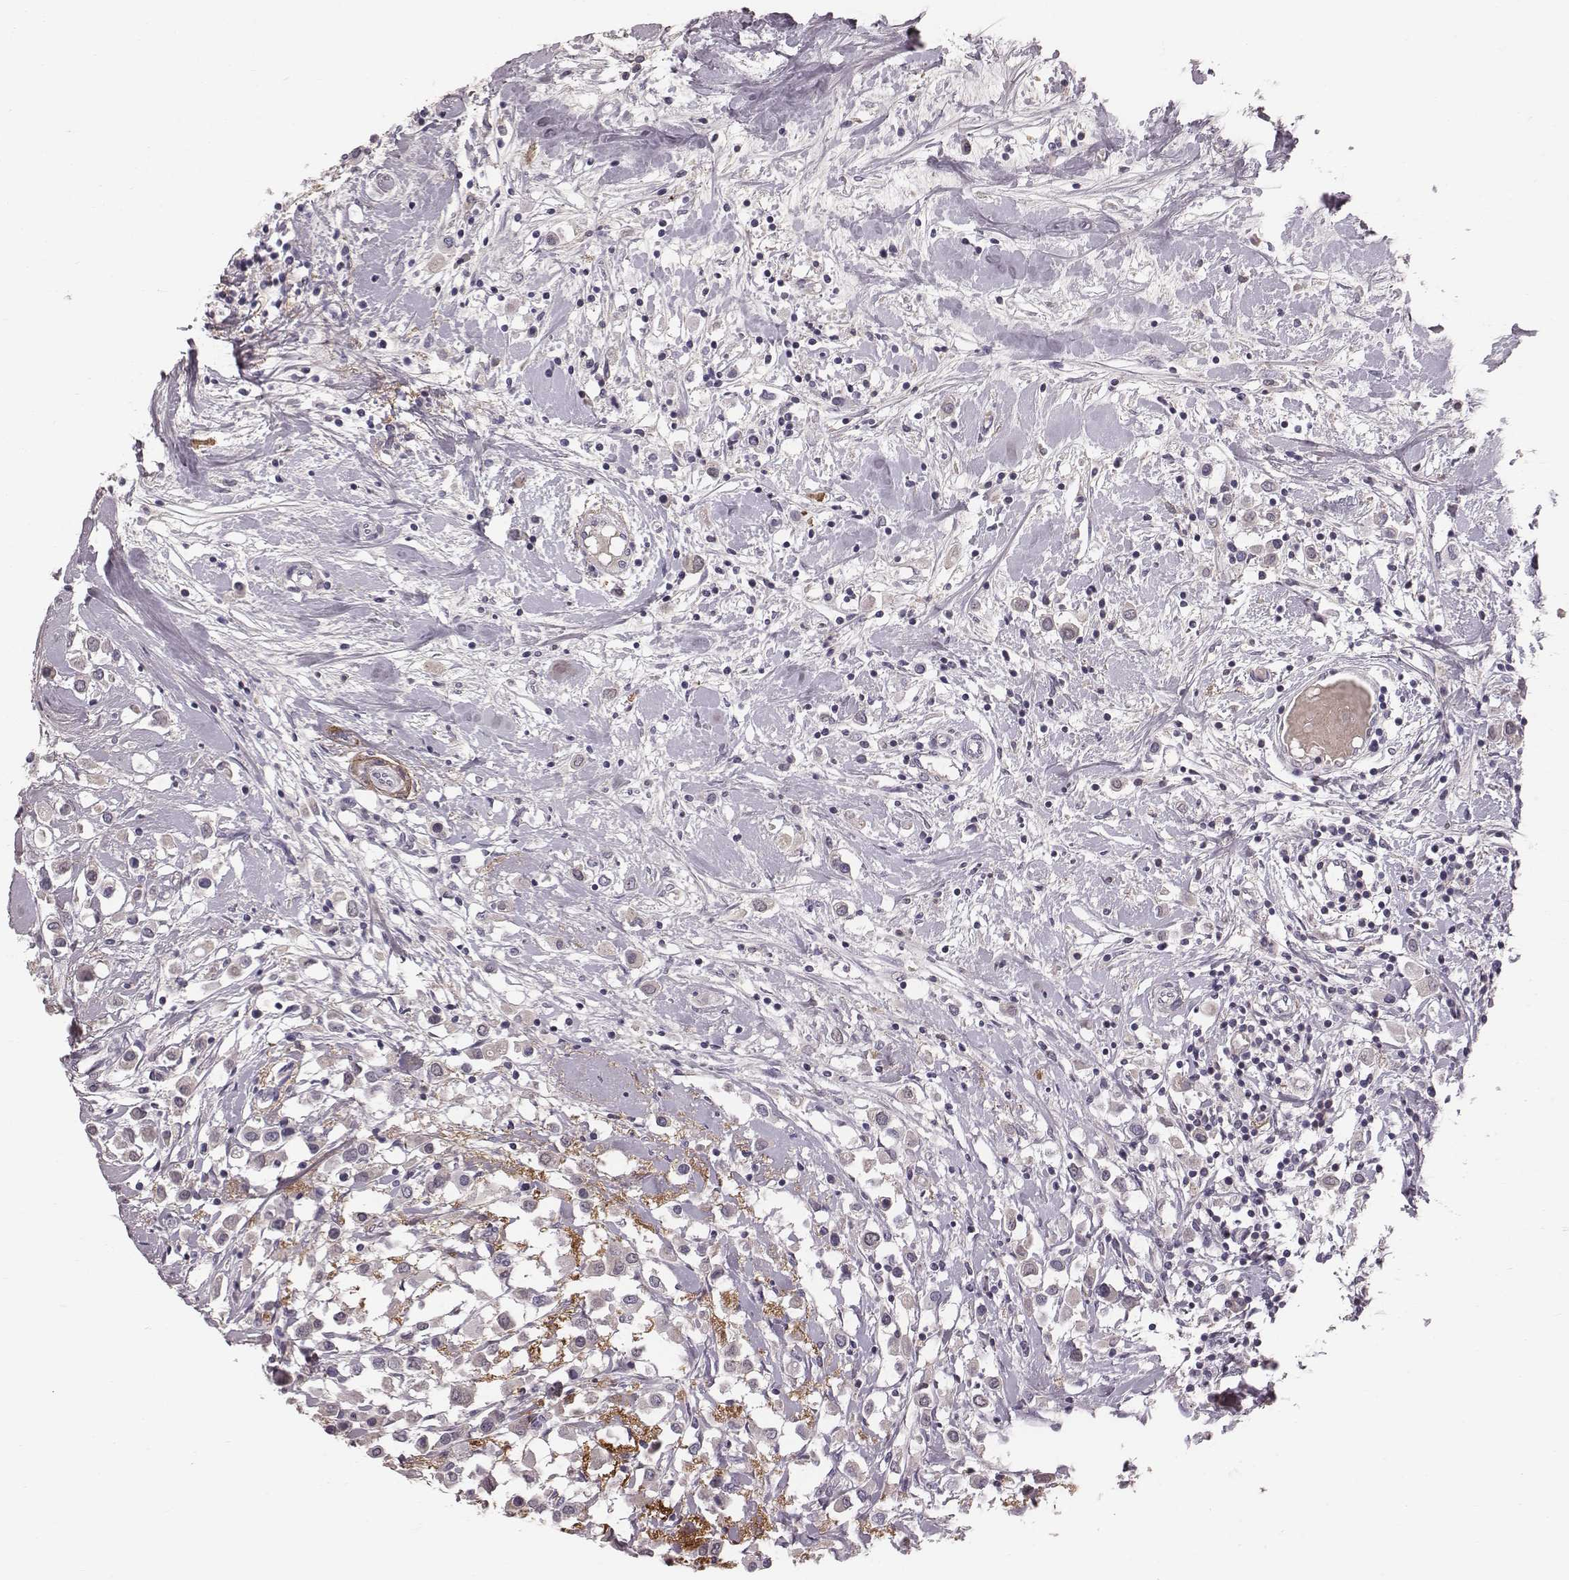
{"staining": {"intensity": "negative", "quantity": "none", "location": "none"}, "tissue": "breast cancer", "cell_type": "Tumor cells", "image_type": "cancer", "snomed": [{"axis": "morphology", "description": "Duct carcinoma"}, {"axis": "topography", "description": "Breast"}], "caption": "IHC of infiltrating ductal carcinoma (breast) displays no staining in tumor cells.", "gene": "CFTR", "patient": {"sex": "female", "age": 61}}